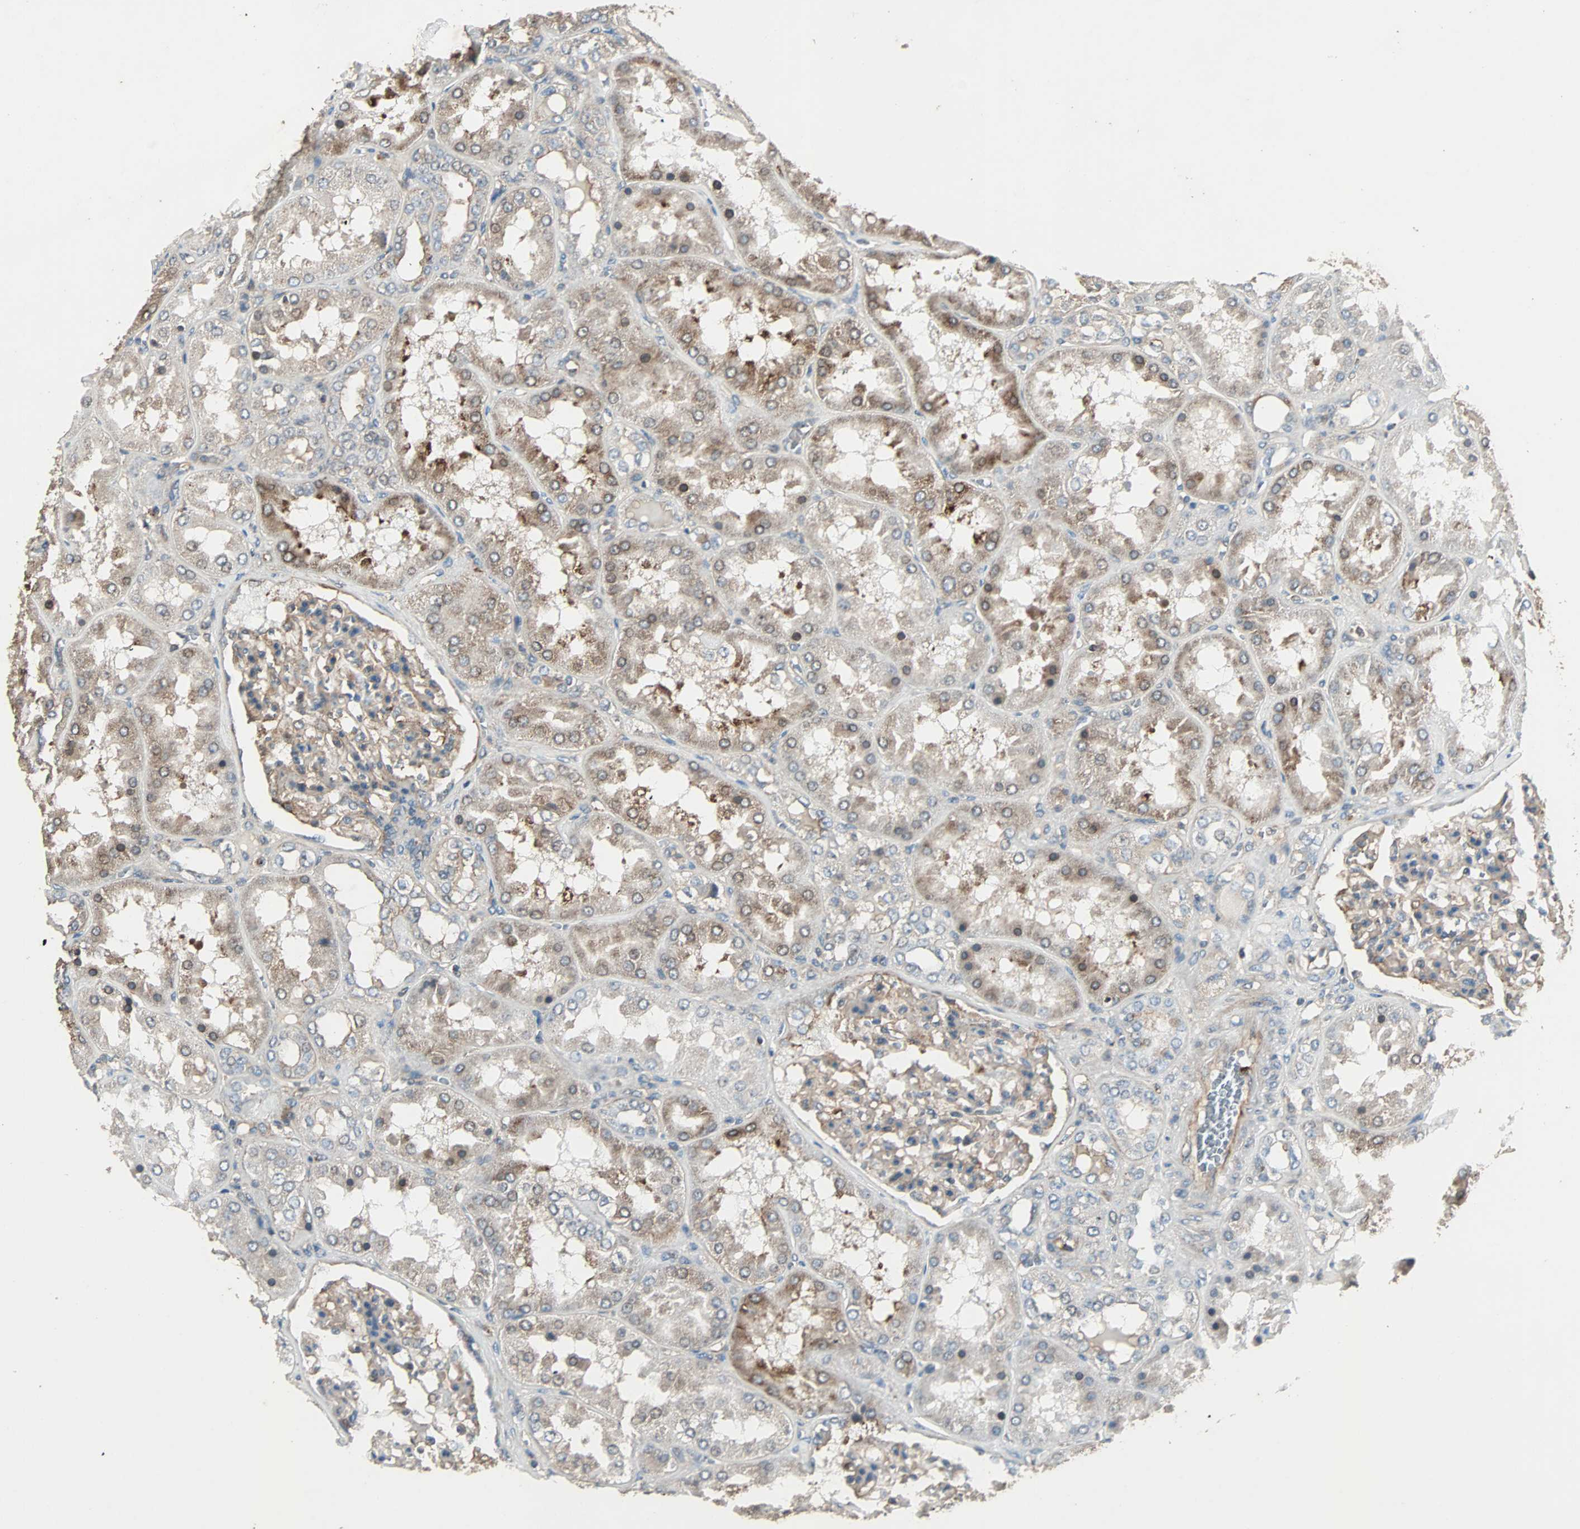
{"staining": {"intensity": "moderate", "quantity": ">75%", "location": "cytoplasmic/membranous"}, "tissue": "kidney", "cell_type": "Cells in glomeruli", "image_type": "normal", "snomed": [{"axis": "morphology", "description": "Normal tissue, NOS"}, {"axis": "topography", "description": "Kidney"}], "caption": "IHC of benign kidney exhibits medium levels of moderate cytoplasmic/membranous expression in approximately >75% of cells in glomeruli. The protein is stained brown, and the nuclei are stained in blue (DAB IHC with brightfield microscopy, high magnification).", "gene": "GCK", "patient": {"sex": "female", "age": 56}}